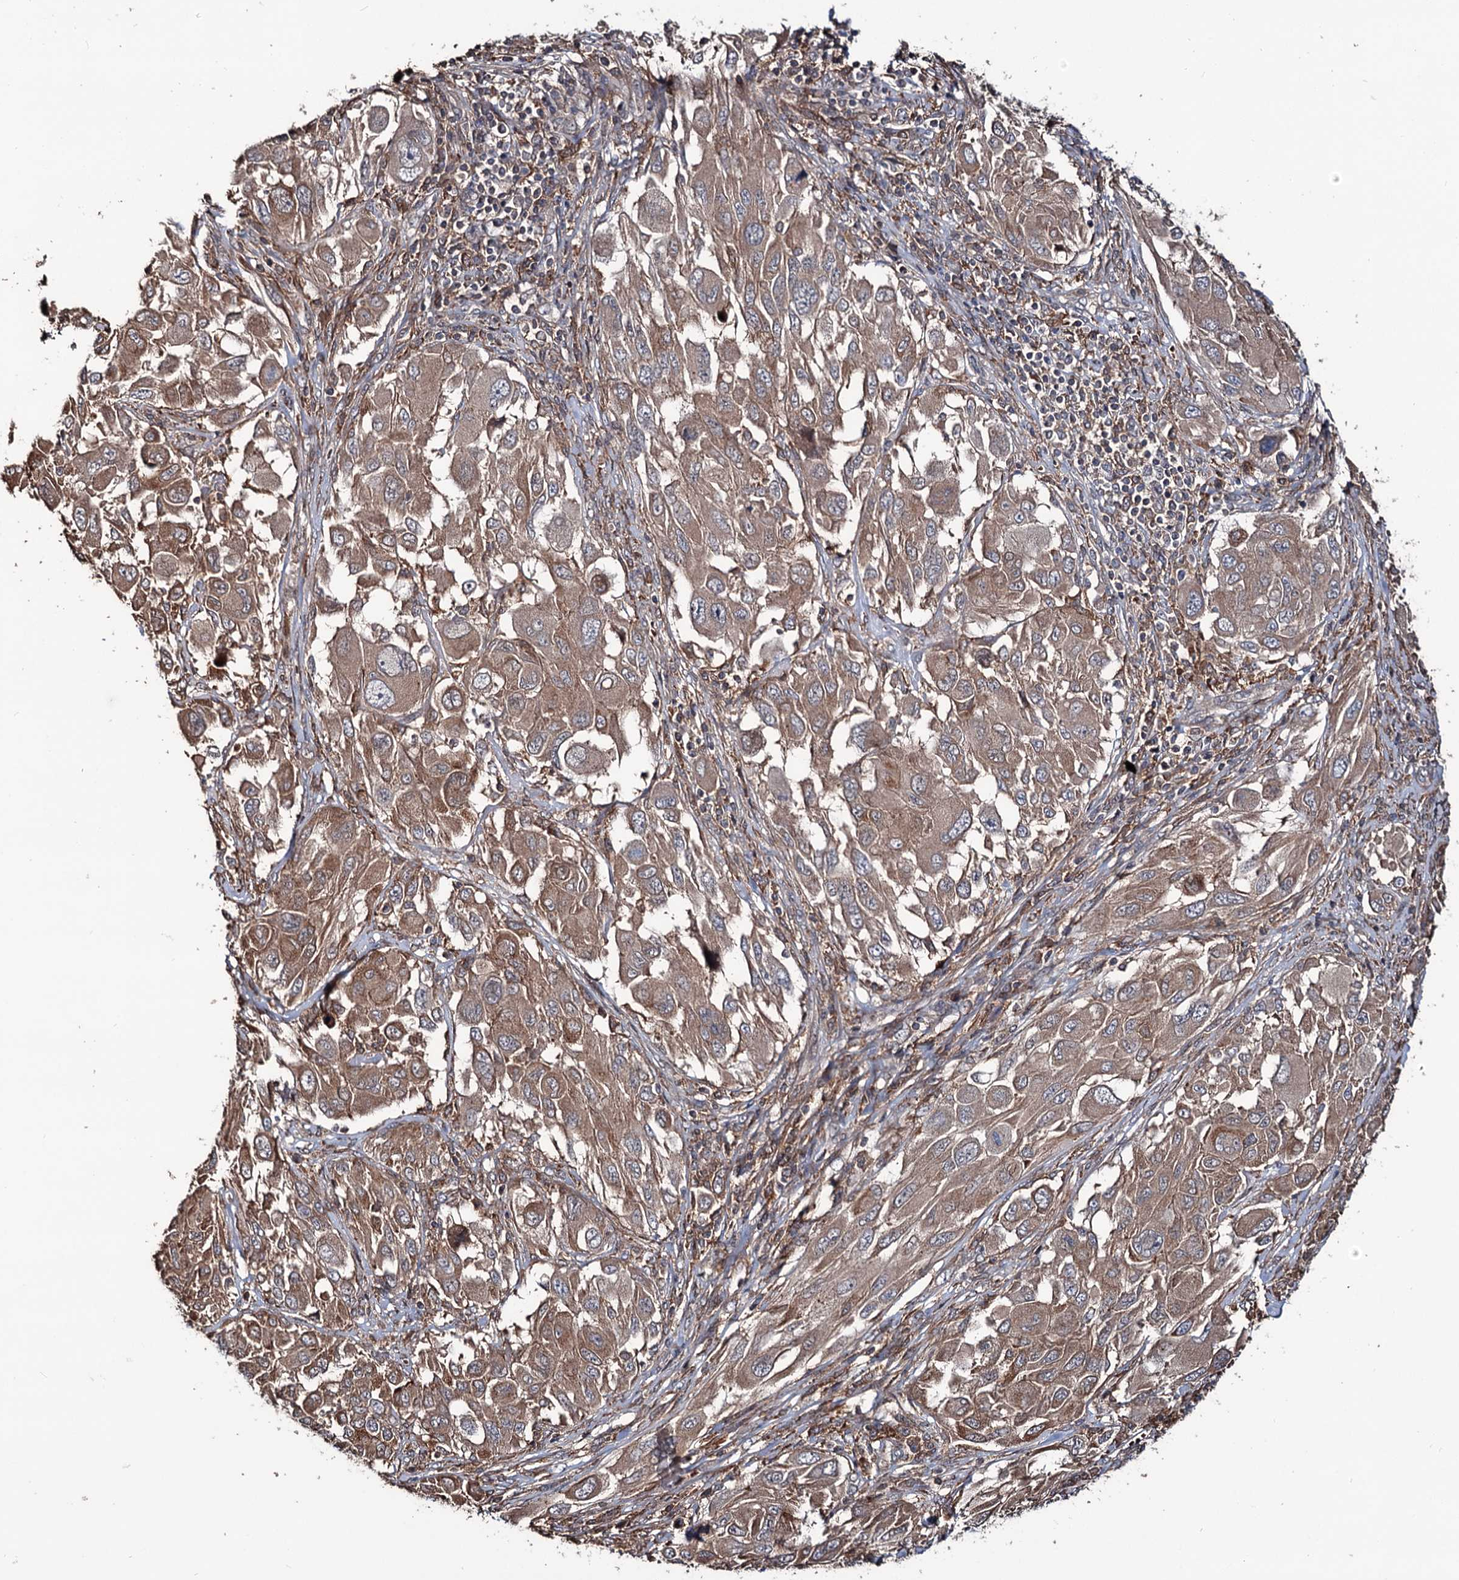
{"staining": {"intensity": "moderate", "quantity": ">75%", "location": "cytoplasmic/membranous"}, "tissue": "melanoma", "cell_type": "Tumor cells", "image_type": "cancer", "snomed": [{"axis": "morphology", "description": "Malignant melanoma, NOS"}, {"axis": "topography", "description": "Skin"}], "caption": "Protein positivity by immunohistochemistry (IHC) exhibits moderate cytoplasmic/membranous positivity in approximately >75% of tumor cells in malignant melanoma.", "gene": "GRIP1", "patient": {"sex": "female", "age": 91}}